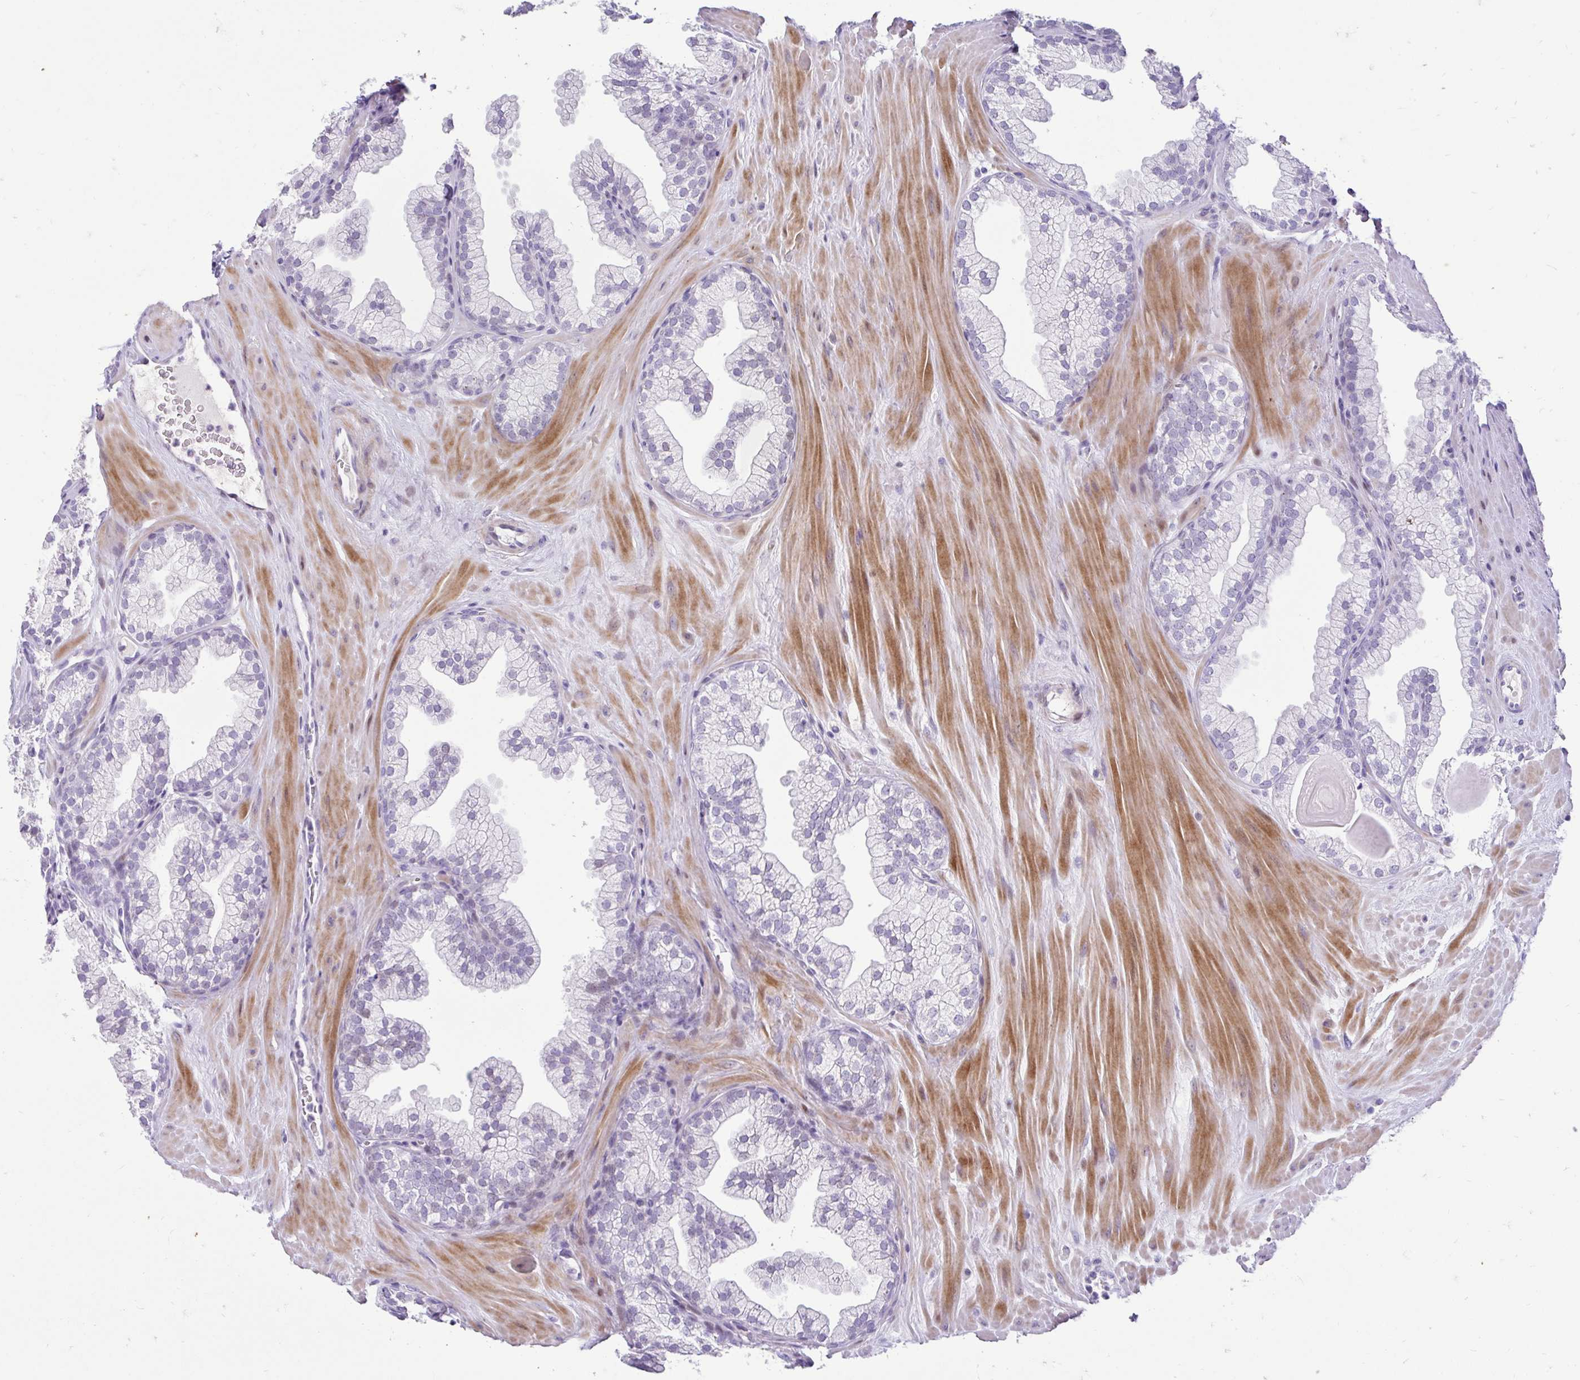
{"staining": {"intensity": "negative", "quantity": "none", "location": "none"}, "tissue": "prostate", "cell_type": "Glandular cells", "image_type": "normal", "snomed": [{"axis": "morphology", "description": "Normal tissue, NOS"}, {"axis": "topography", "description": "Prostate"}, {"axis": "topography", "description": "Peripheral nerve tissue"}], "caption": "This is a photomicrograph of immunohistochemistry staining of benign prostate, which shows no staining in glandular cells.", "gene": "NHLH2", "patient": {"sex": "male", "age": 61}}